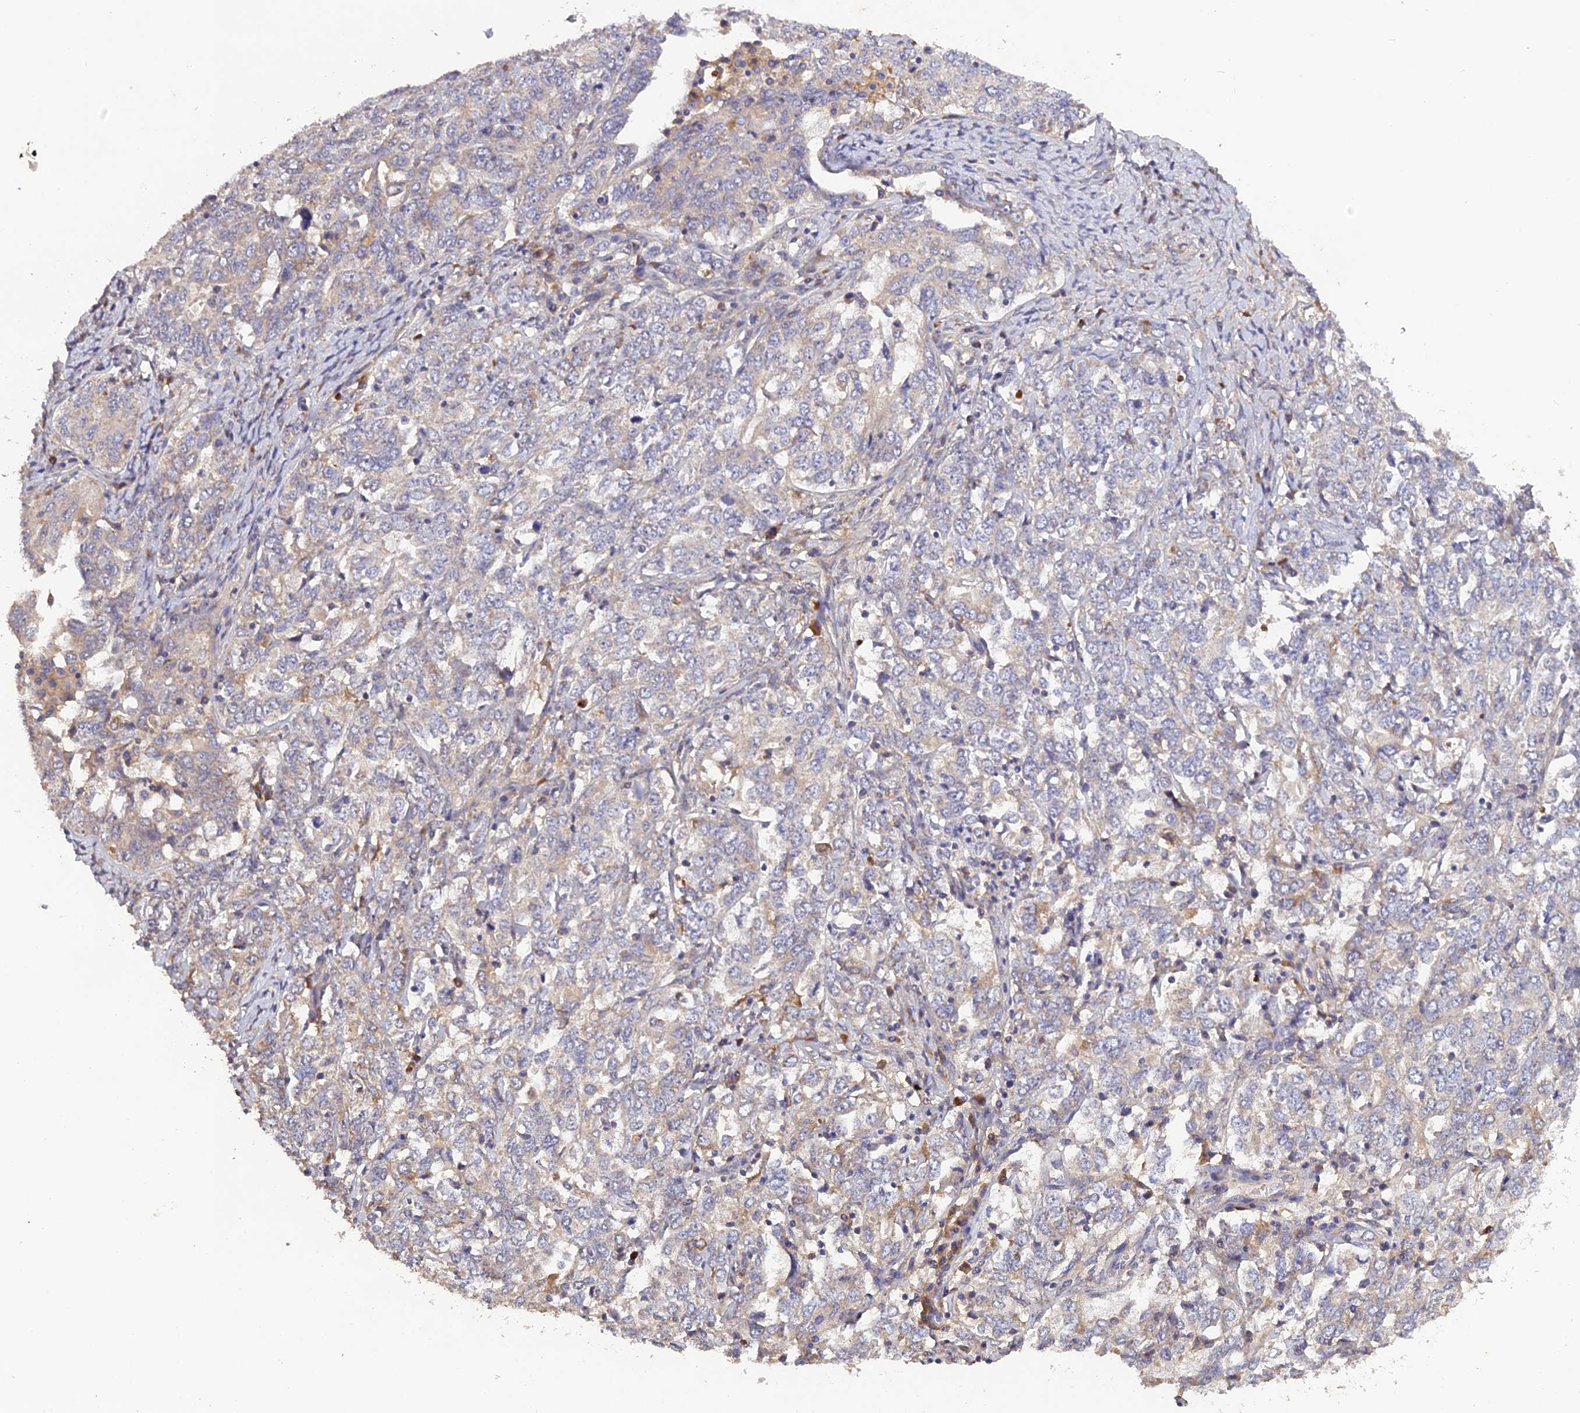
{"staining": {"intensity": "negative", "quantity": "none", "location": "none"}, "tissue": "ovarian cancer", "cell_type": "Tumor cells", "image_type": "cancer", "snomed": [{"axis": "morphology", "description": "Carcinoma, endometroid"}, {"axis": "topography", "description": "Ovary"}], "caption": "A micrograph of human ovarian cancer (endometroid carcinoma) is negative for staining in tumor cells.", "gene": "SLC39A13", "patient": {"sex": "female", "age": 62}}